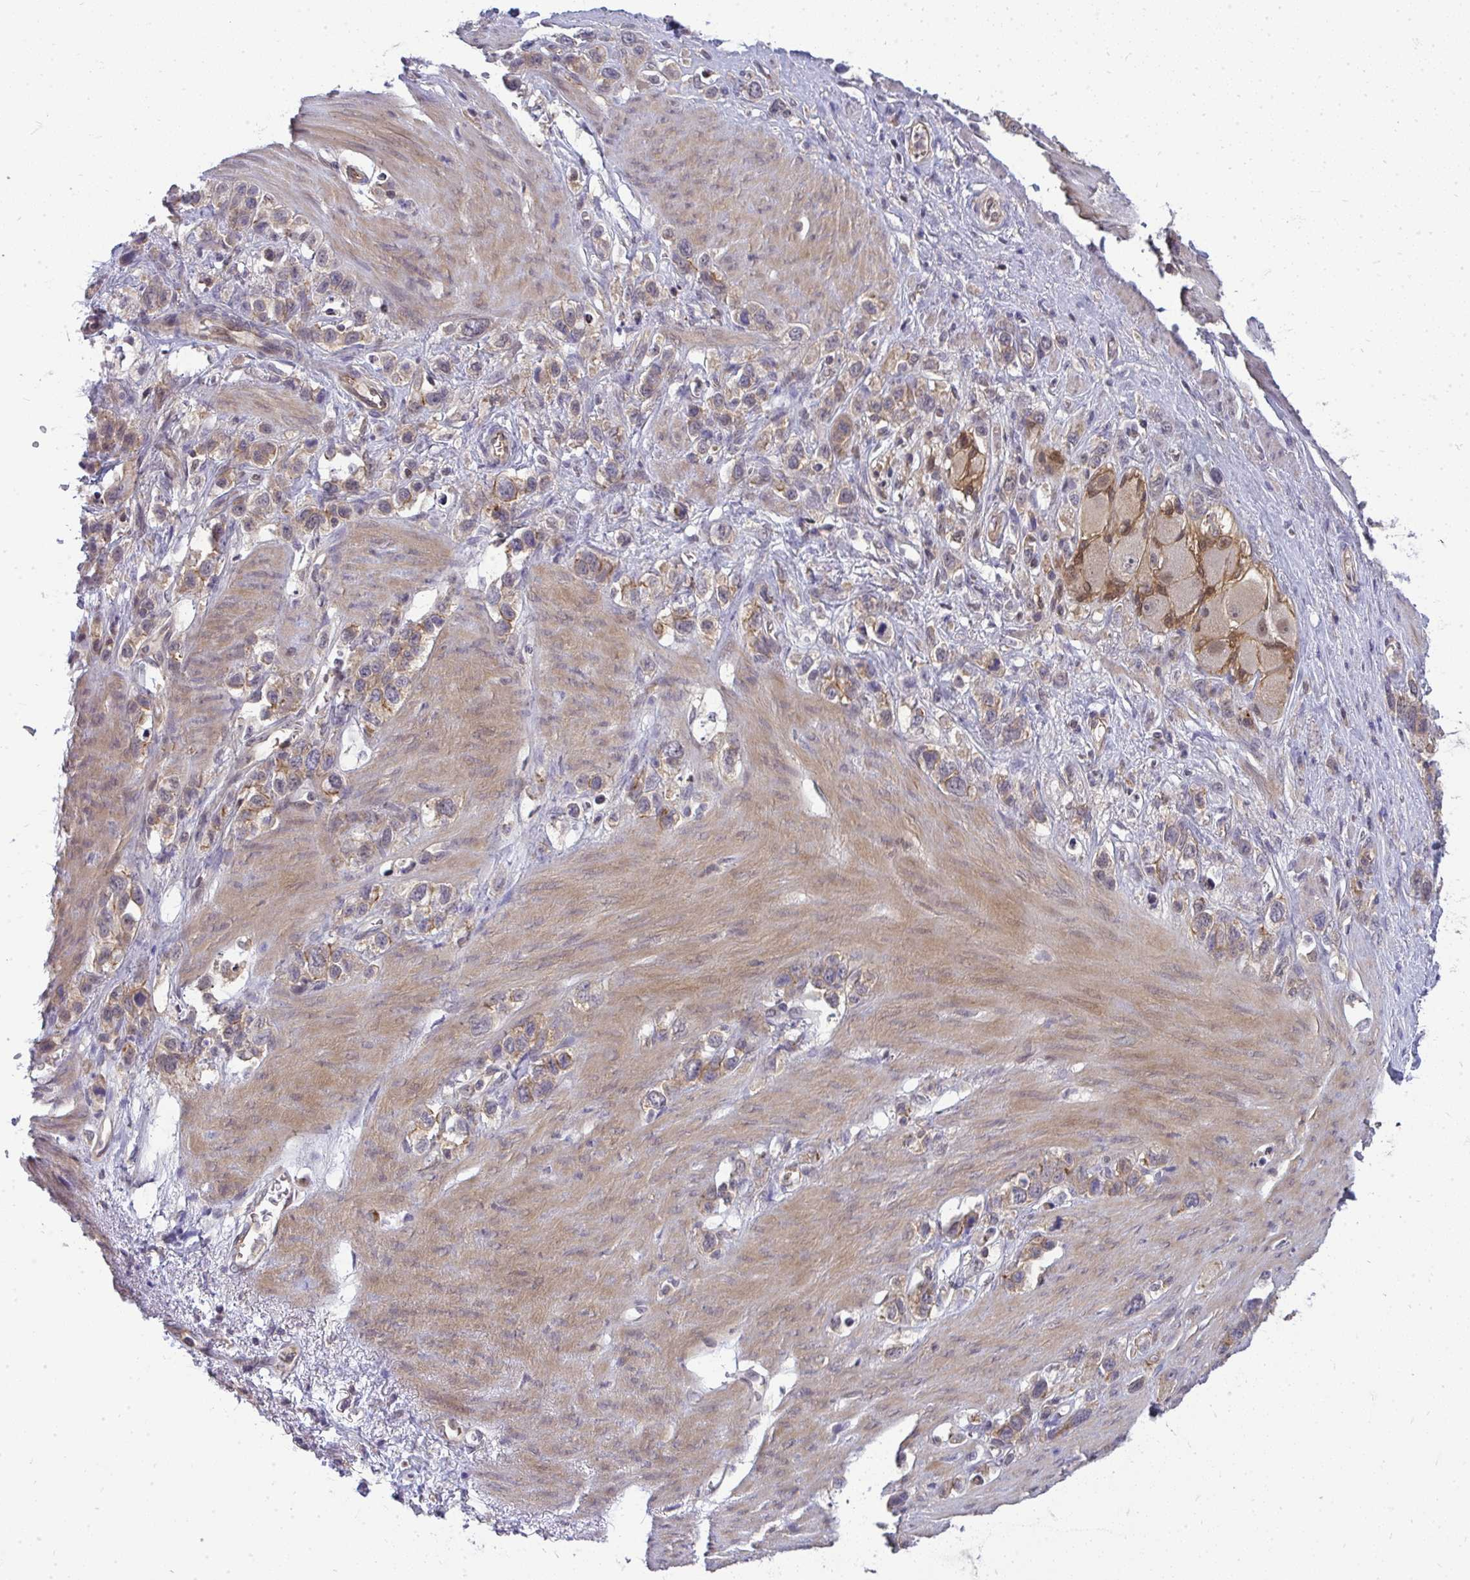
{"staining": {"intensity": "weak", "quantity": ">75%", "location": "cytoplasmic/membranous"}, "tissue": "stomach cancer", "cell_type": "Tumor cells", "image_type": "cancer", "snomed": [{"axis": "morphology", "description": "Adenocarcinoma, NOS"}, {"axis": "topography", "description": "Stomach"}], "caption": "Weak cytoplasmic/membranous staining is present in about >75% of tumor cells in adenocarcinoma (stomach).", "gene": "HDHD2", "patient": {"sex": "female", "age": 65}}